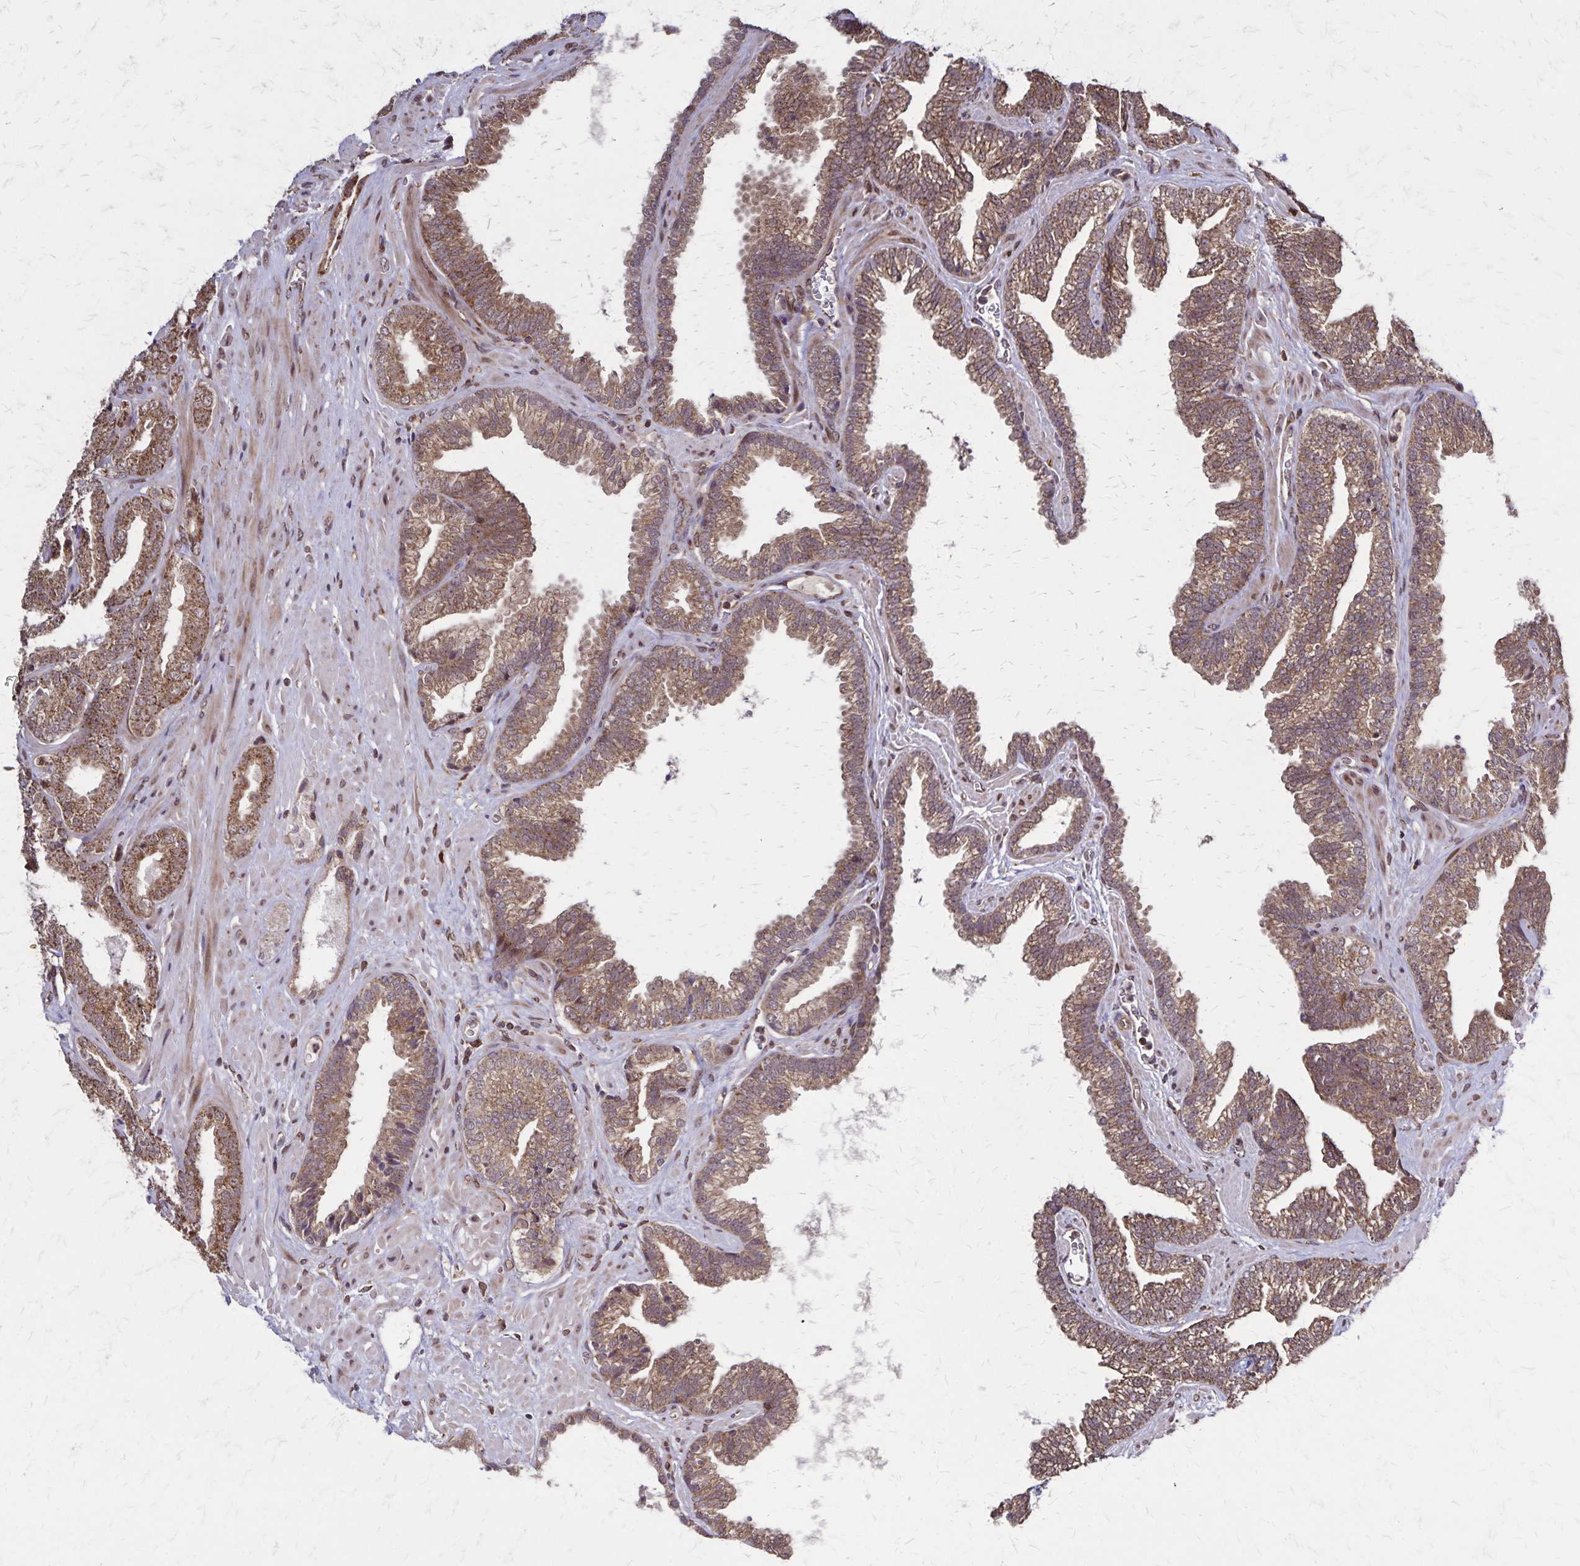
{"staining": {"intensity": "moderate", "quantity": ">75%", "location": "cytoplasmic/membranous"}, "tissue": "prostate cancer", "cell_type": "Tumor cells", "image_type": "cancer", "snomed": [{"axis": "morphology", "description": "Adenocarcinoma, High grade"}, {"axis": "topography", "description": "Prostate"}], "caption": "Tumor cells display medium levels of moderate cytoplasmic/membranous staining in approximately >75% of cells in prostate cancer.", "gene": "NFS1", "patient": {"sex": "male", "age": 68}}